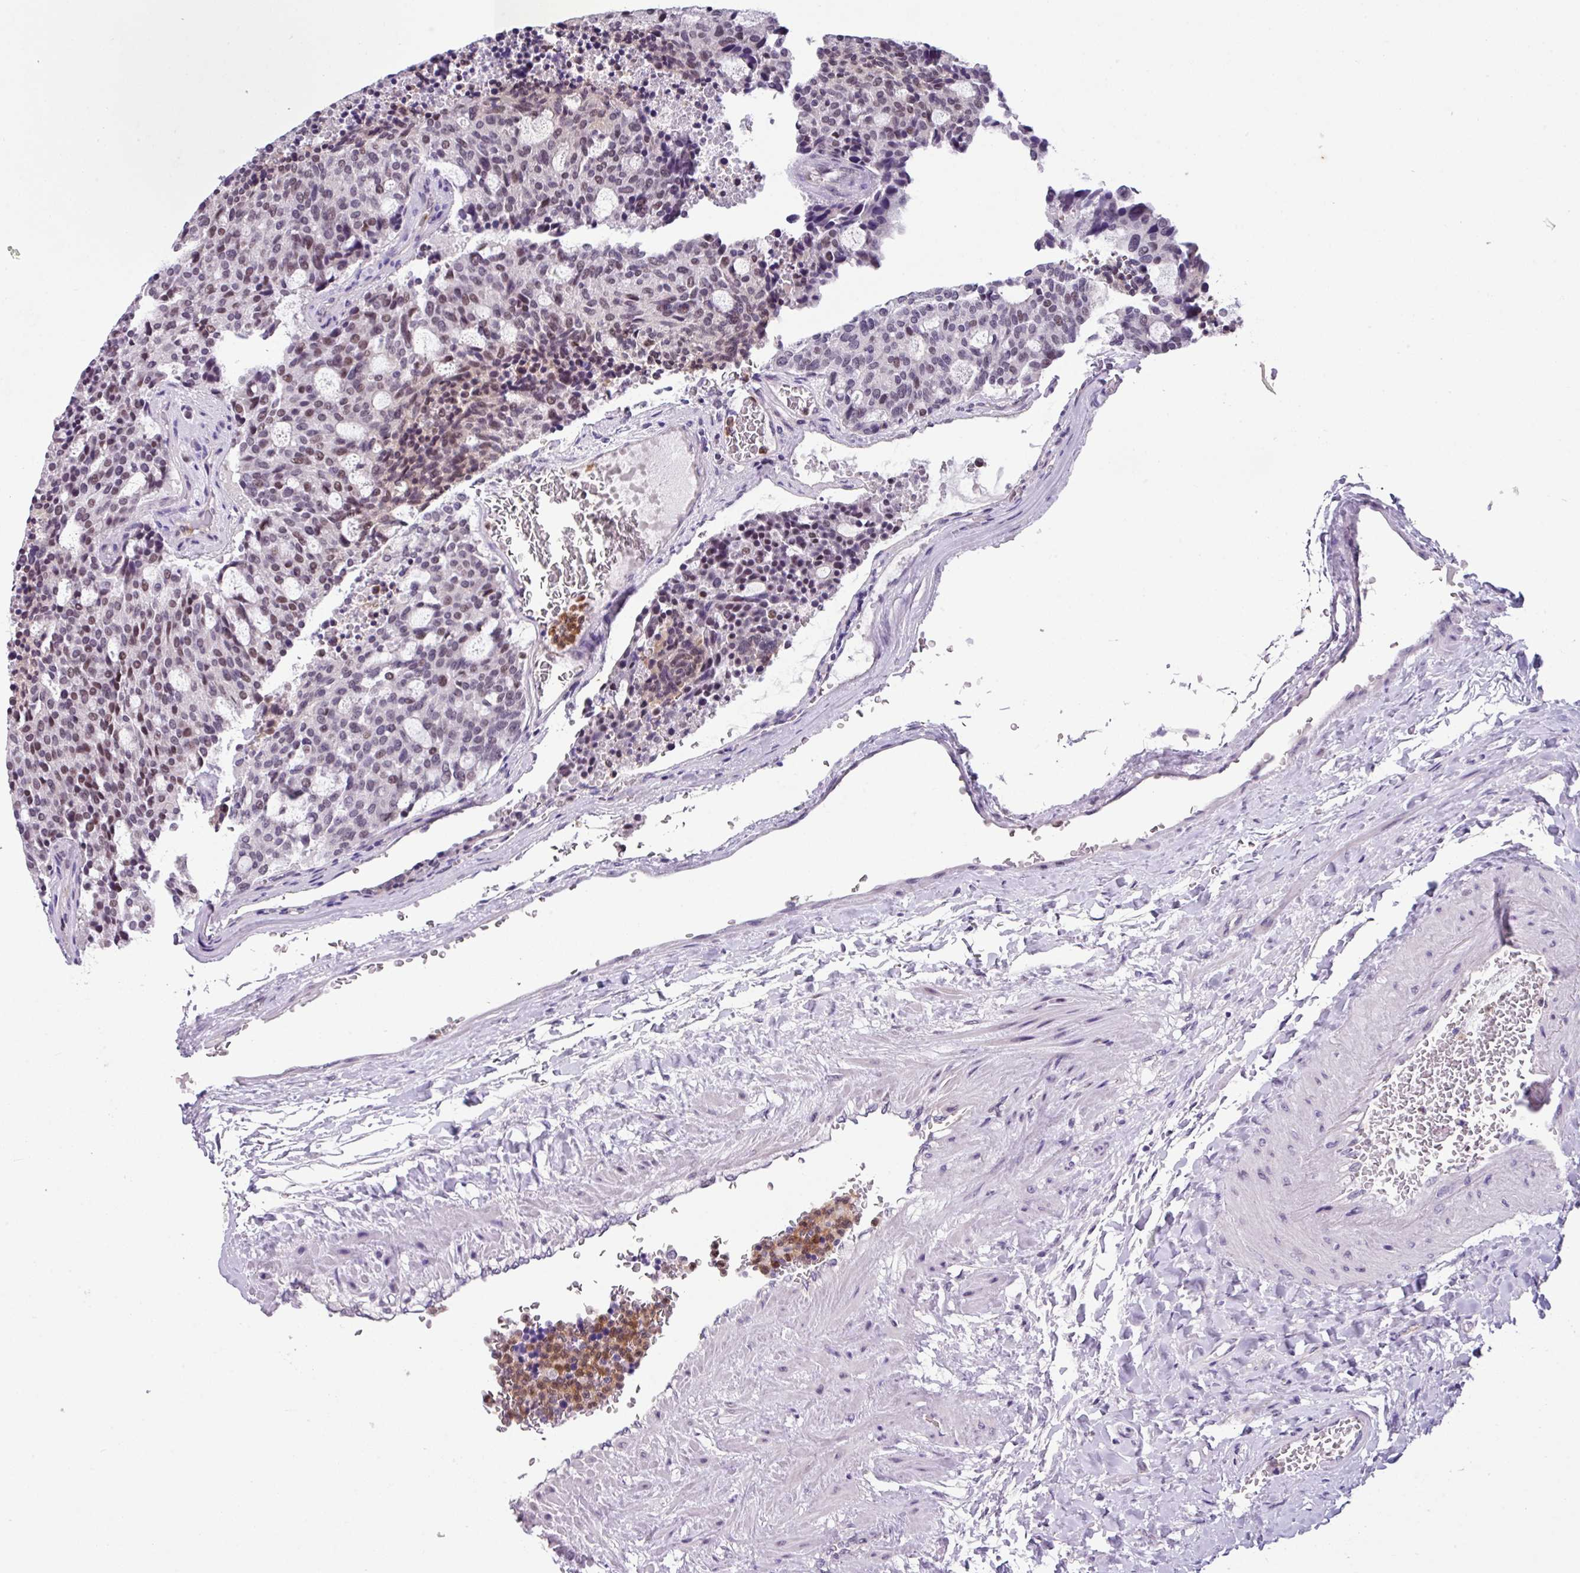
{"staining": {"intensity": "weak", "quantity": "<25%", "location": "nuclear"}, "tissue": "carcinoid", "cell_type": "Tumor cells", "image_type": "cancer", "snomed": [{"axis": "morphology", "description": "Carcinoid, malignant, NOS"}, {"axis": "topography", "description": "Pancreas"}], "caption": "A photomicrograph of carcinoid stained for a protein demonstrates no brown staining in tumor cells.", "gene": "ZFP3", "patient": {"sex": "female", "age": 54}}